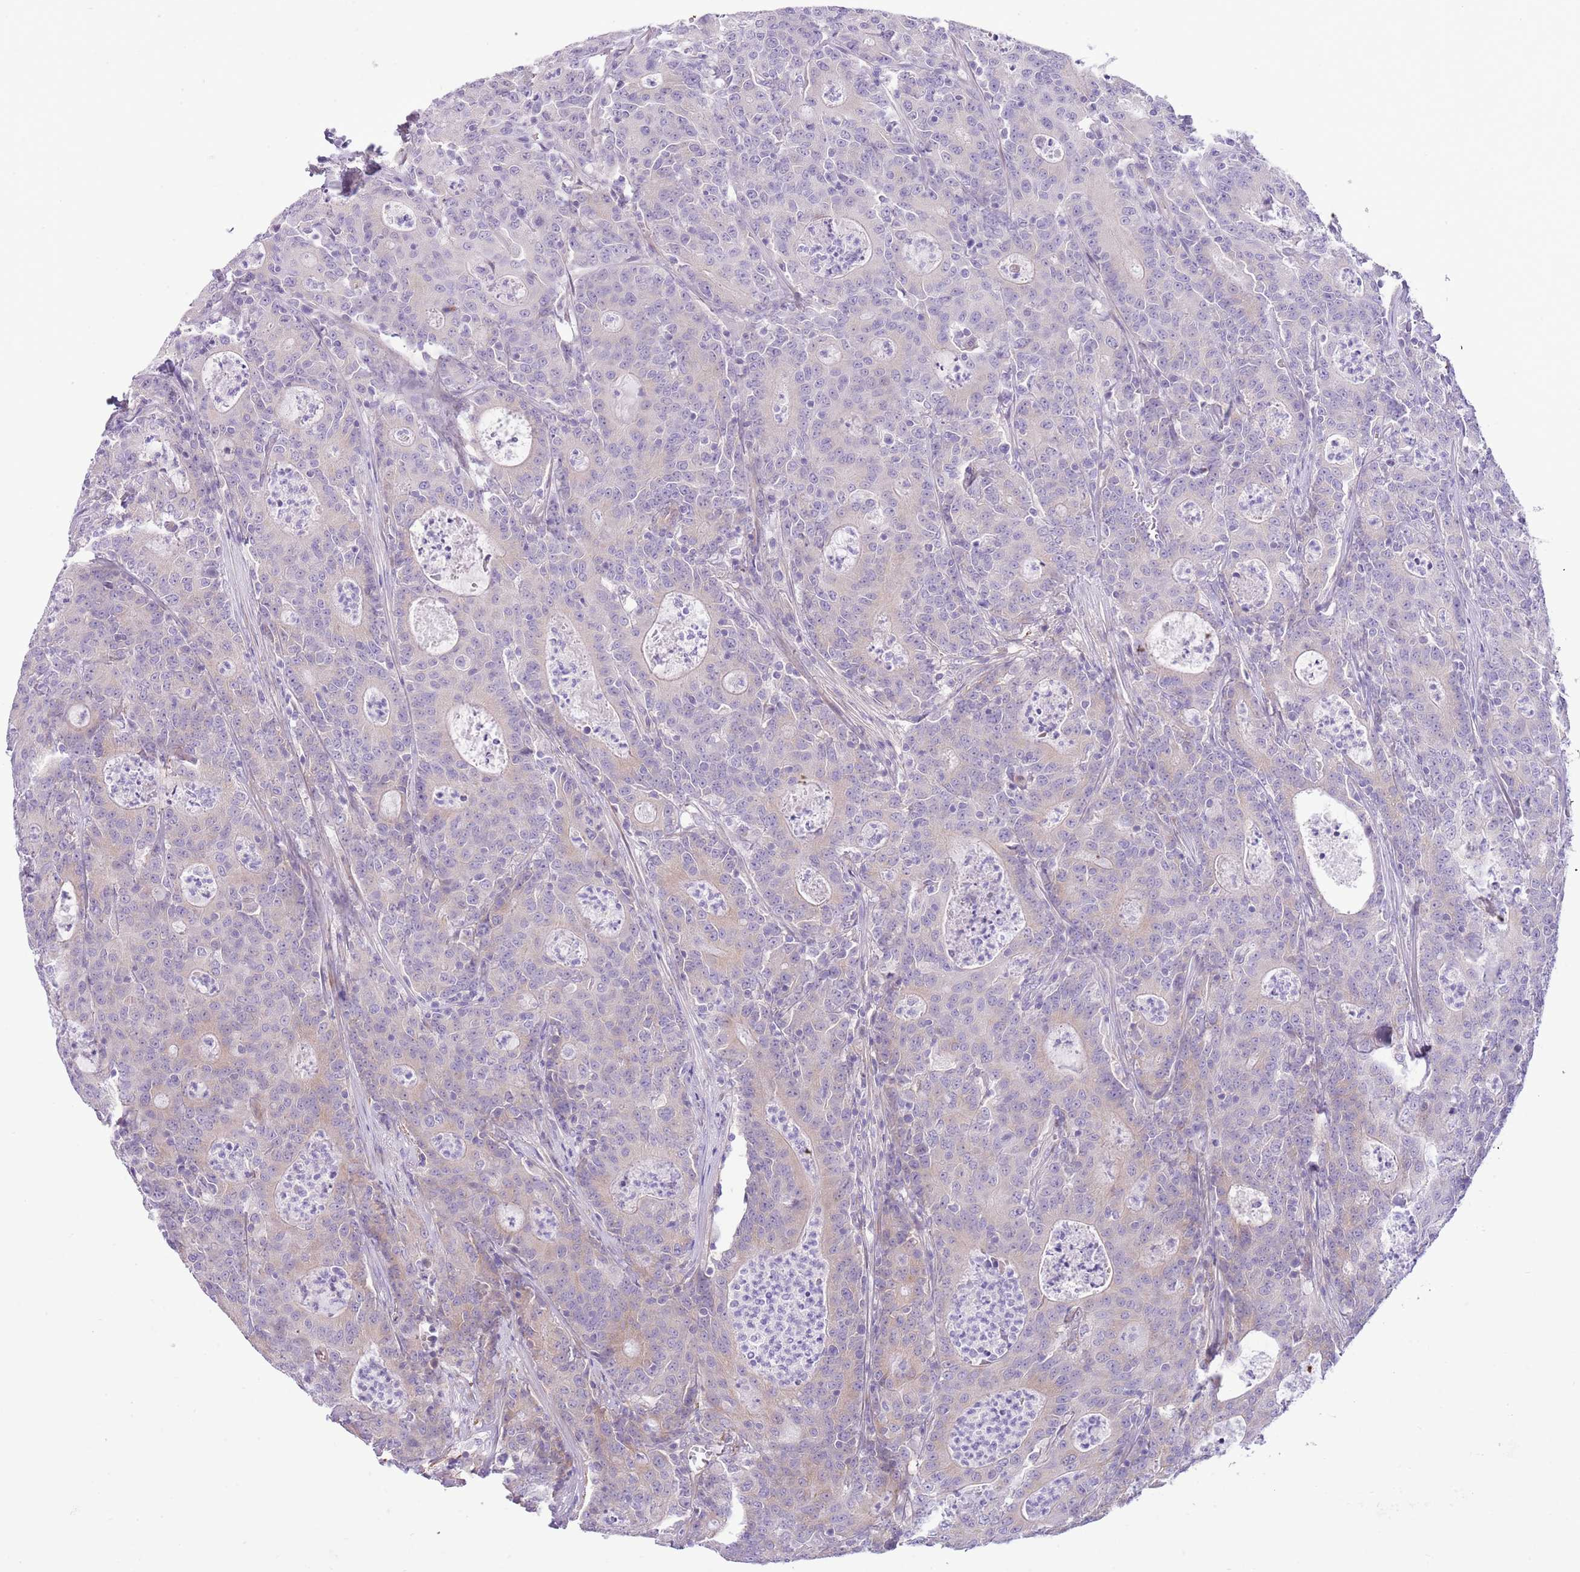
{"staining": {"intensity": "negative", "quantity": "none", "location": "none"}, "tissue": "colorectal cancer", "cell_type": "Tumor cells", "image_type": "cancer", "snomed": [{"axis": "morphology", "description": "Adenocarcinoma, NOS"}, {"axis": "topography", "description": "Colon"}], "caption": "Tumor cells show no significant protein positivity in colorectal cancer.", "gene": "ZC4H2", "patient": {"sex": "male", "age": 83}}